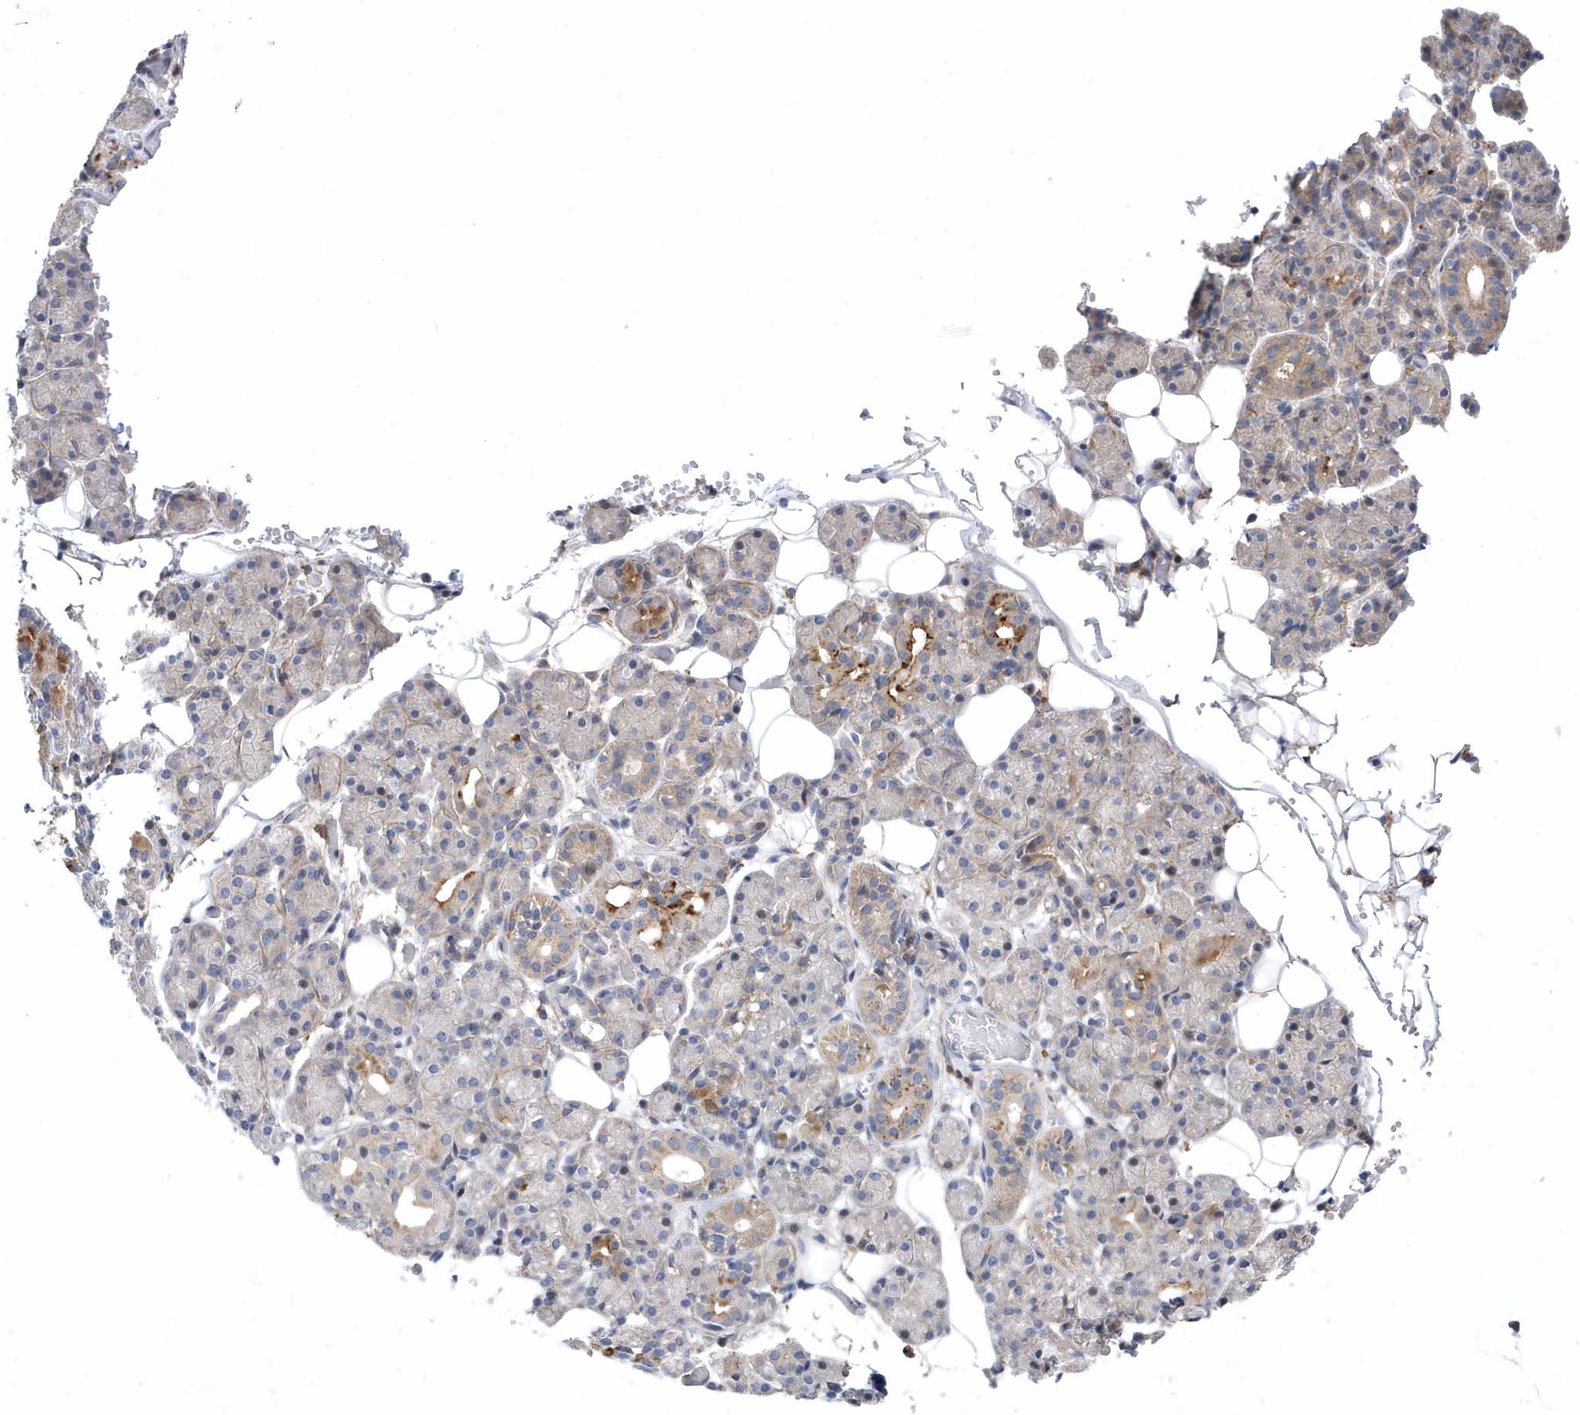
{"staining": {"intensity": "moderate", "quantity": "<25%", "location": "cytoplasmic/membranous"}, "tissue": "salivary gland", "cell_type": "Glandular cells", "image_type": "normal", "snomed": [{"axis": "morphology", "description": "Normal tissue, NOS"}, {"axis": "topography", "description": "Salivary gland"}], "caption": "Salivary gland stained for a protein exhibits moderate cytoplasmic/membranous positivity in glandular cells. Using DAB (brown) and hematoxylin (blue) stains, captured at high magnification using brightfield microscopy.", "gene": "LONRF2", "patient": {"sex": "male", "age": 63}}